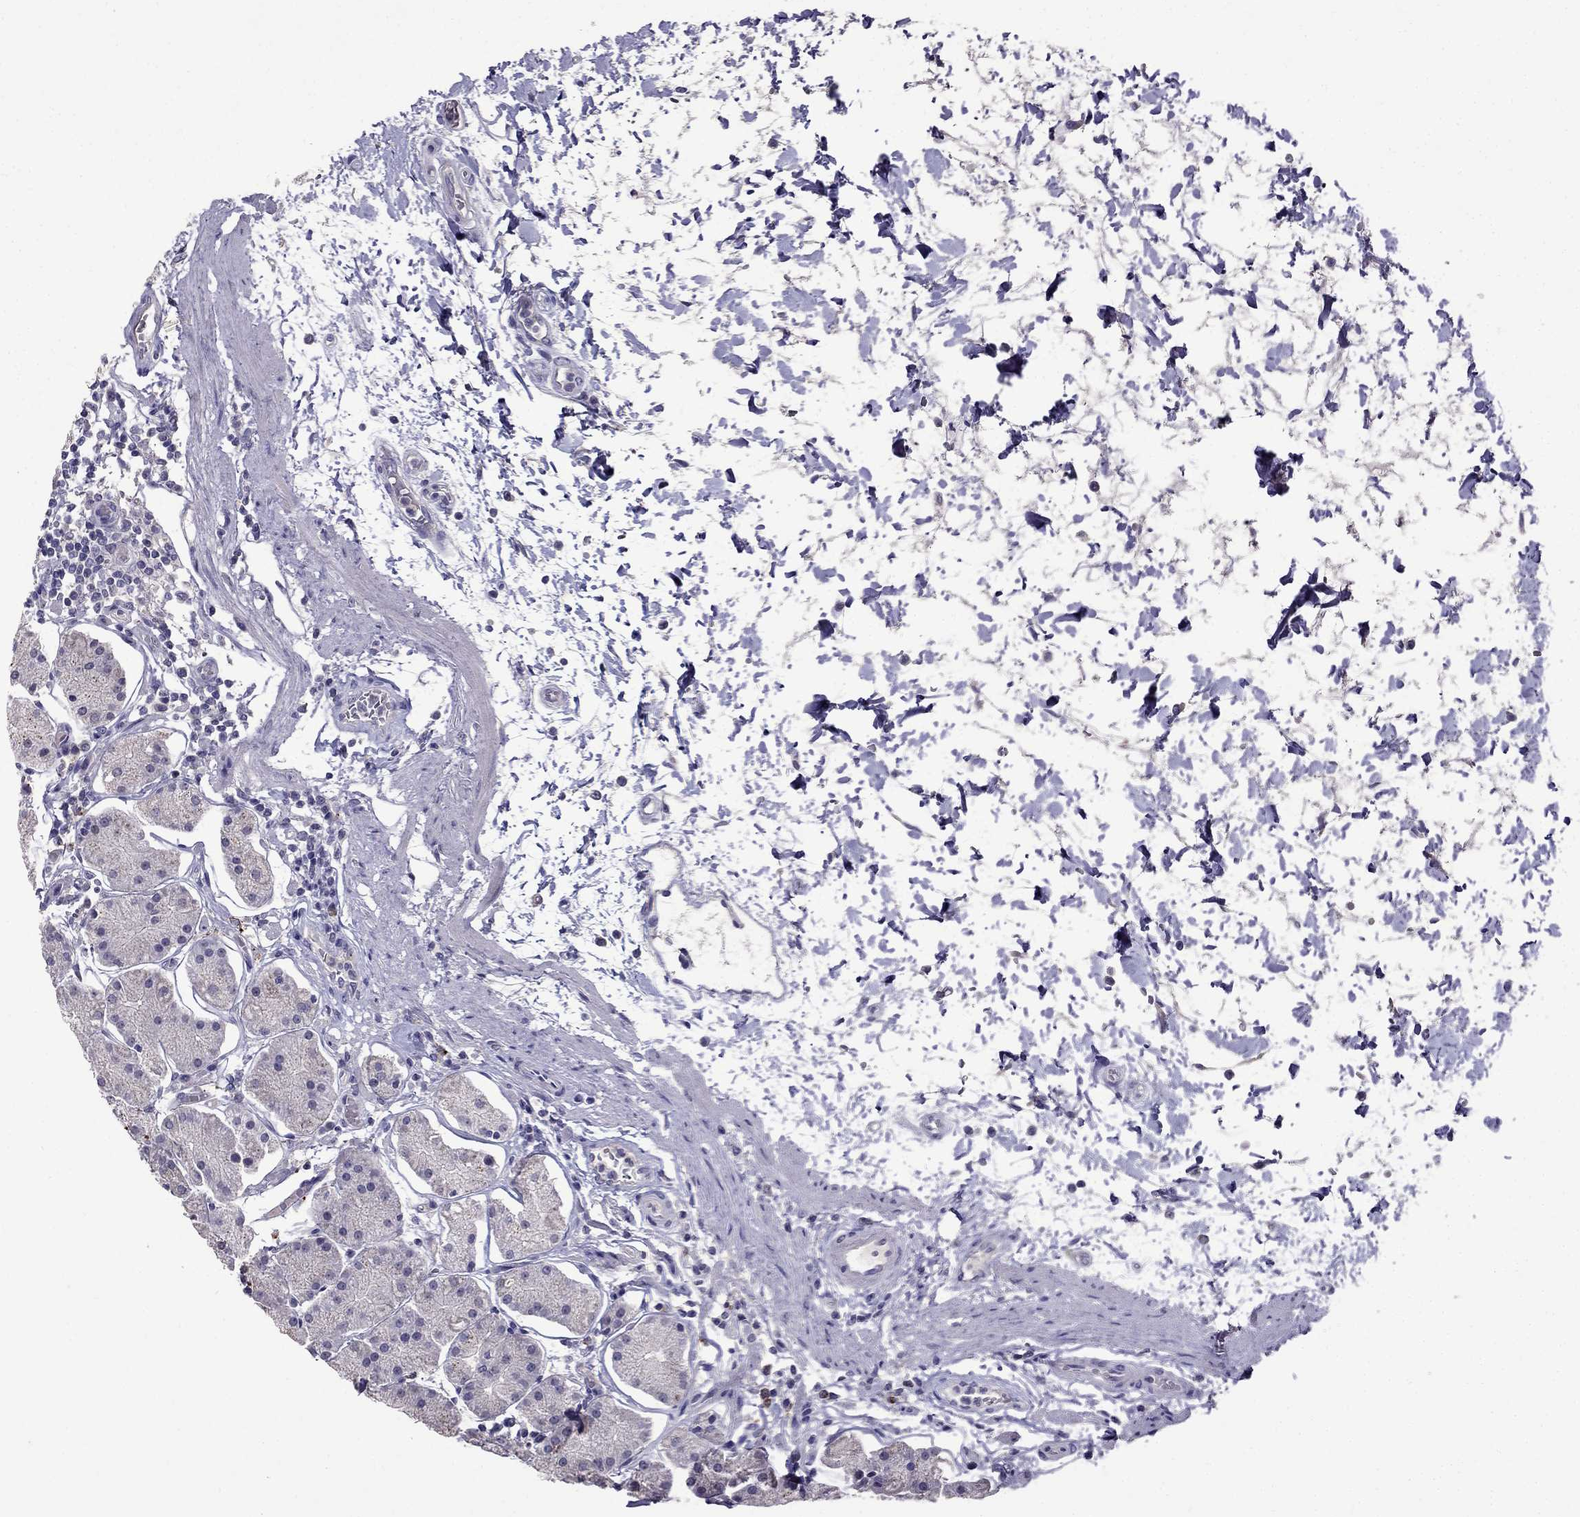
{"staining": {"intensity": "negative", "quantity": "none", "location": "none"}, "tissue": "stomach", "cell_type": "Glandular cells", "image_type": "normal", "snomed": [{"axis": "morphology", "description": "Normal tissue, NOS"}, {"axis": "topography", "description": "Stomach"}], "caption": "A micrograph of human stomach is negative for staining in glandular cells. (Immunohistochemistry, brightfield microscopy, high magnification).", "gene": "AQP9", "patient": {"sex": "male", "age": 54}}